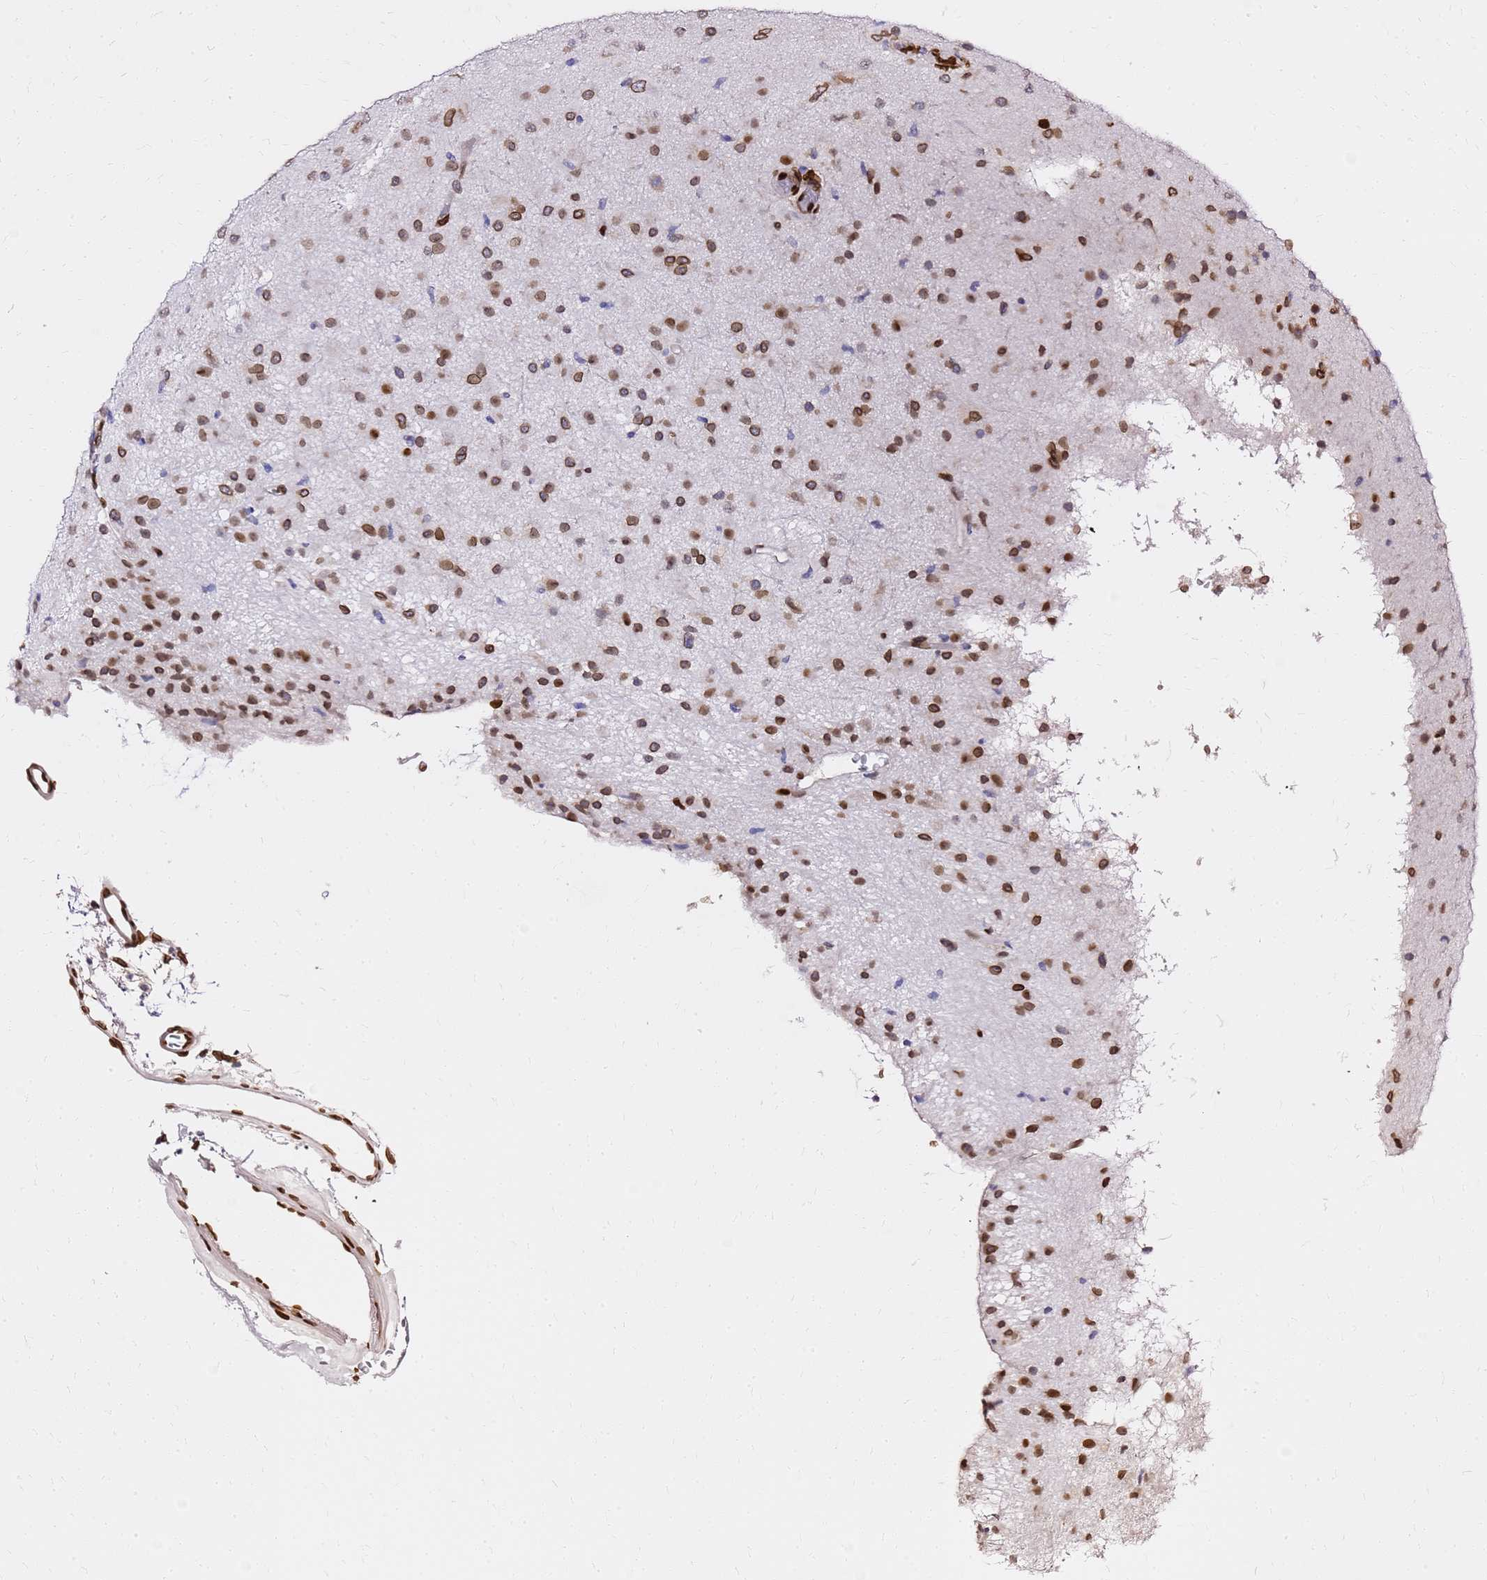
{"staining": {"intensity": "moderate", "quantity": ">75%", "location": "nuclear"}, "tissue": "glioma", "cell_type": "Tumor cells", "image_type": "cancer", "snomed": [{"axis": "morphology", "description": "Glioma, malignant, Low grade"}, {"axis": "topography", "description": "Brain"}], "caption": "Human malignant glioma (low-grade) stained for a protein (brown) exhibits moderate nuclear positive positivity in approximately >75% of tumor cells.", "gene": "C6orf141", "patient": {"sex": "male", "age": 65}}